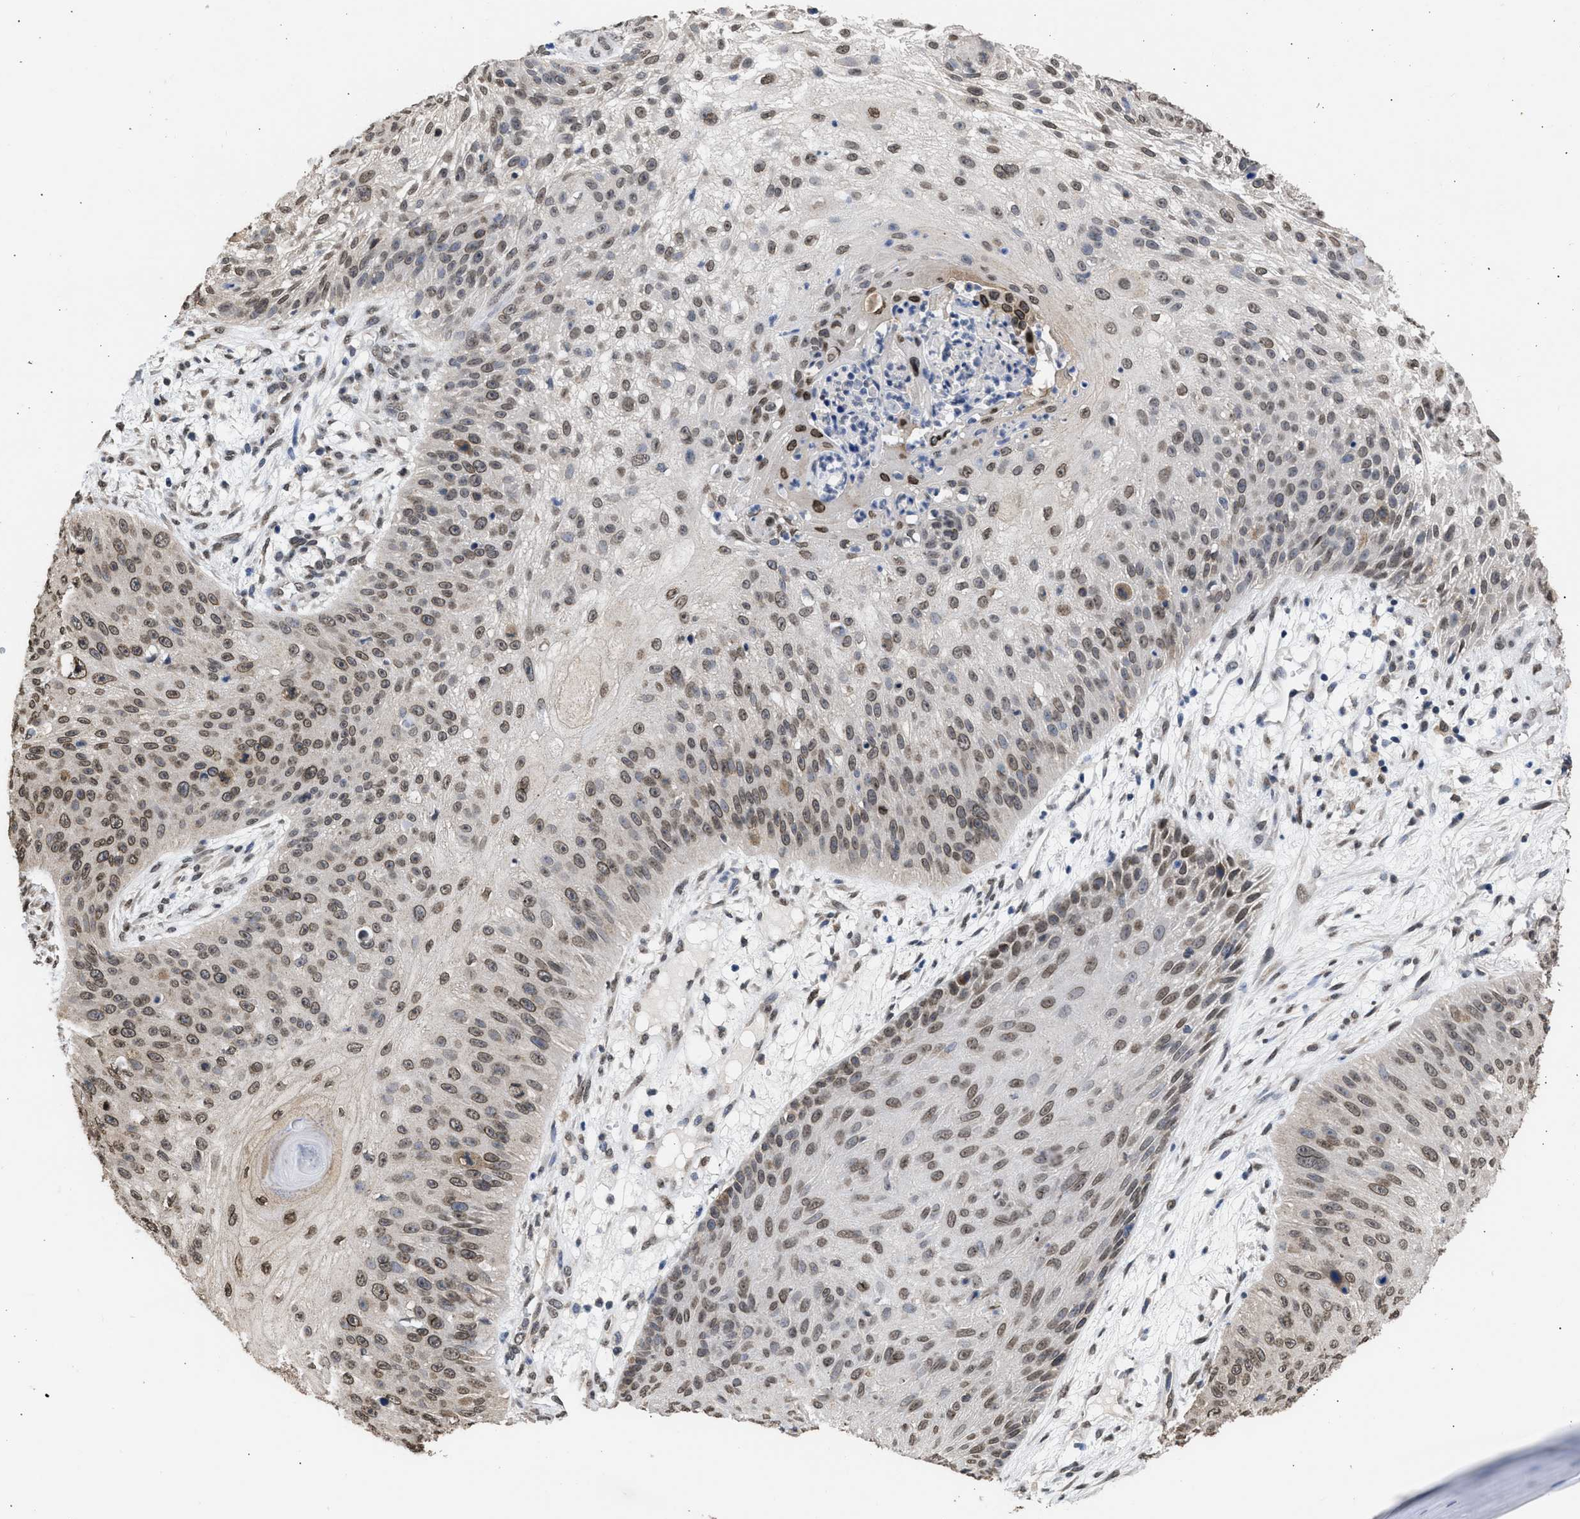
{"staining": {"intensity": "weak", "quantity": ">75%", "location": "cytoplasmic/membranous,nuclear"}, "tissue": "skin cancer", "cell_type": "Tumor cells", "image_type": "cancer", "snomed": [{"axis": "morphology", "description": "Squamous cell carcinoma, NOS"}, {"axis": "topography", "description": "Skin"}], "caption": "The image reveals immunohistochemical staining of squamous cell carcinoma (skin). There is weak cytoplasmic/membranous and nuclear staining is seen in approximately >75% of tumor cells.", "gene": "NUP35", "patient": {"sex": "female", "age": 80}}